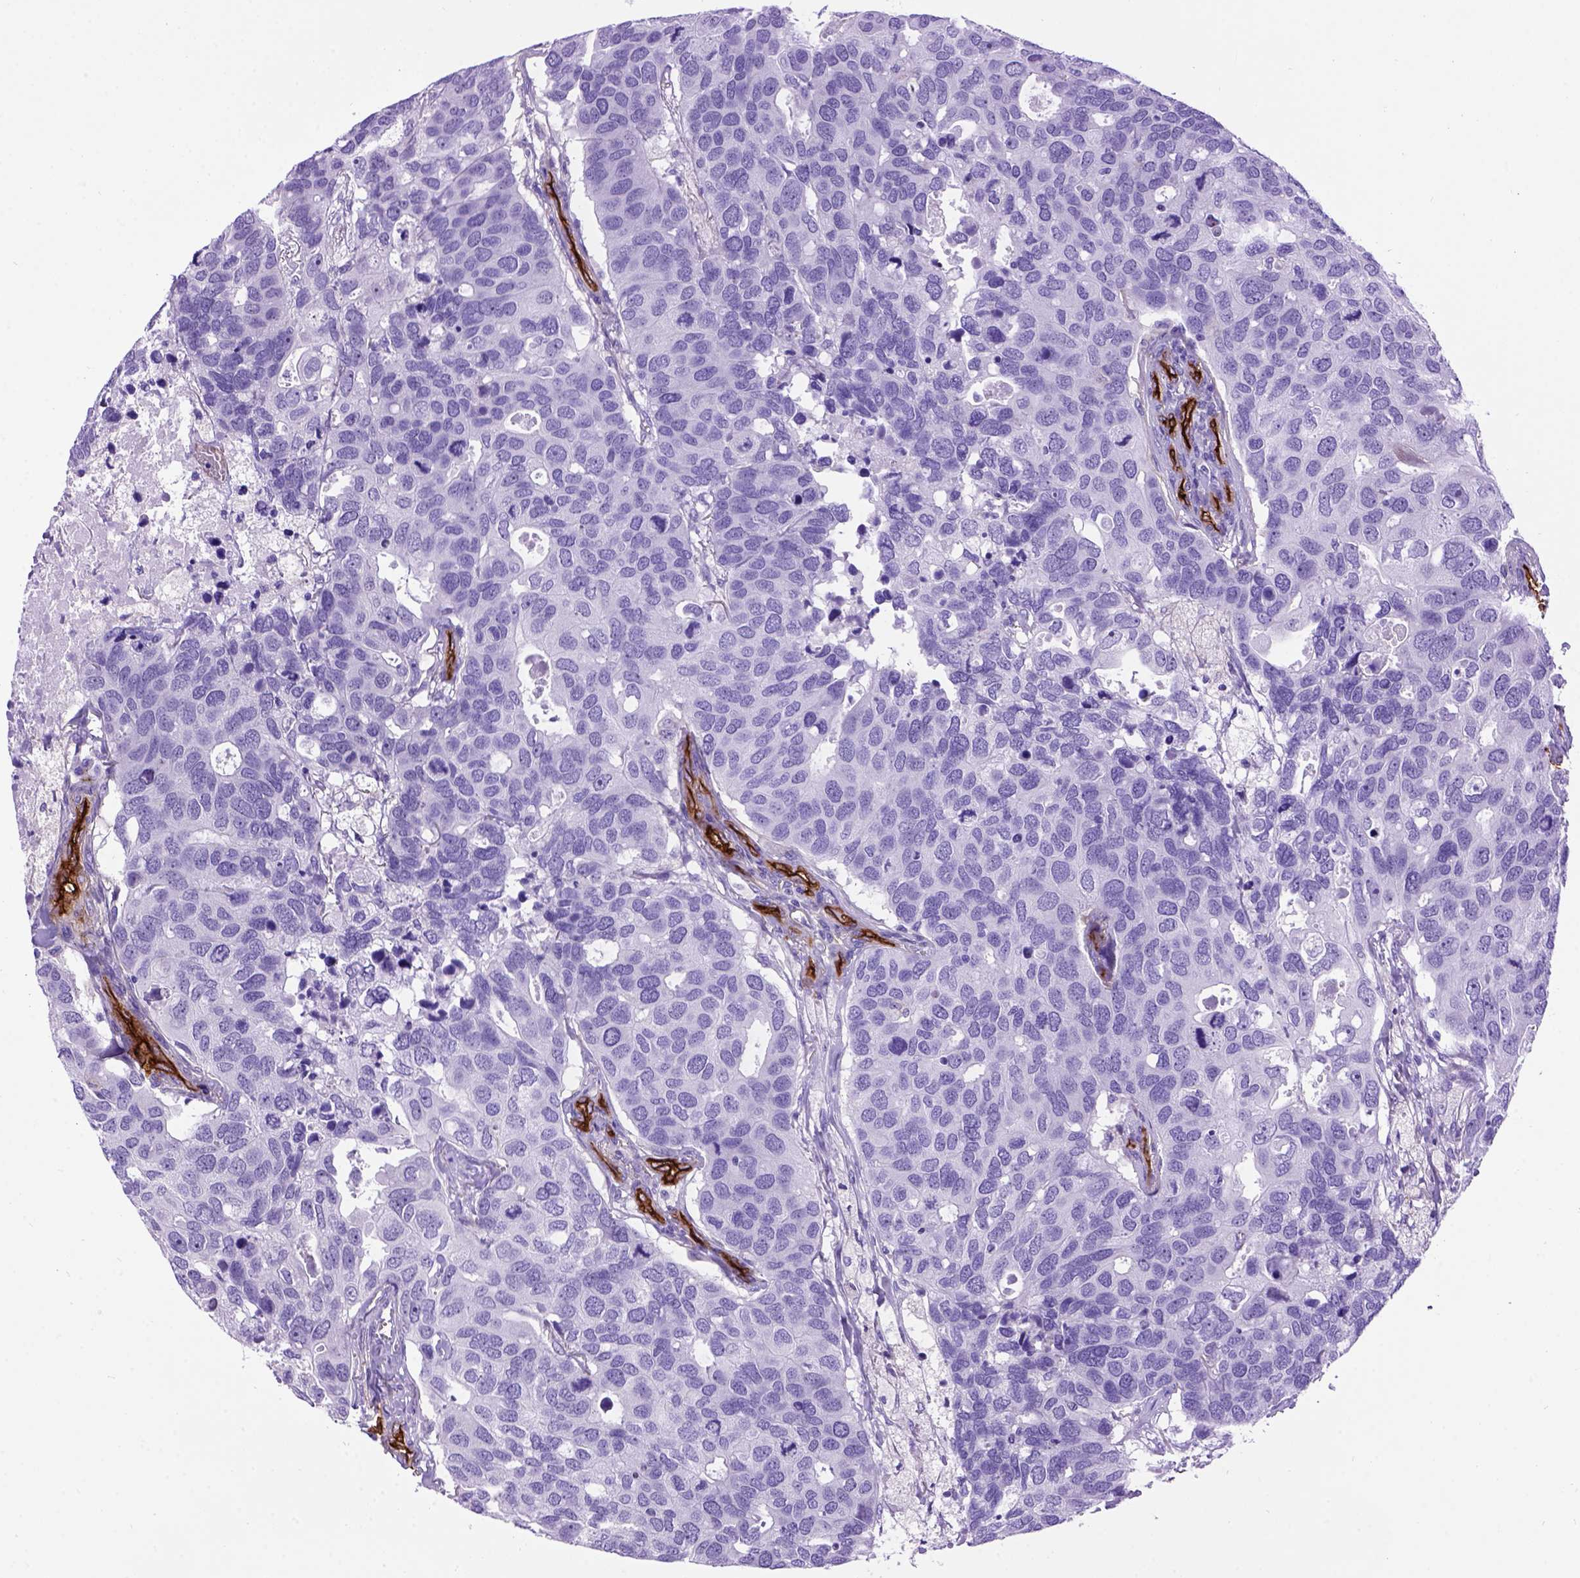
{"staining": {"intensity": "negative", "quantity": "none", "location": "none"}, "tissue": "breast cancer", "cell_type": "Tumor cells", "image_type": "cancer", "snomed": [{"axis": "morphology", "description": "Duct carcinoma"}, {"axis": "topography", "description": "Breast"}], "caption": "IHC micrograph of neoplastic tissue: intraductal carcinoma (breast) stained with DAB demonstrates no significant protein expression in tumor cells.", "gene": "ENG", "patient": {"sex": "female", "age": 83}}